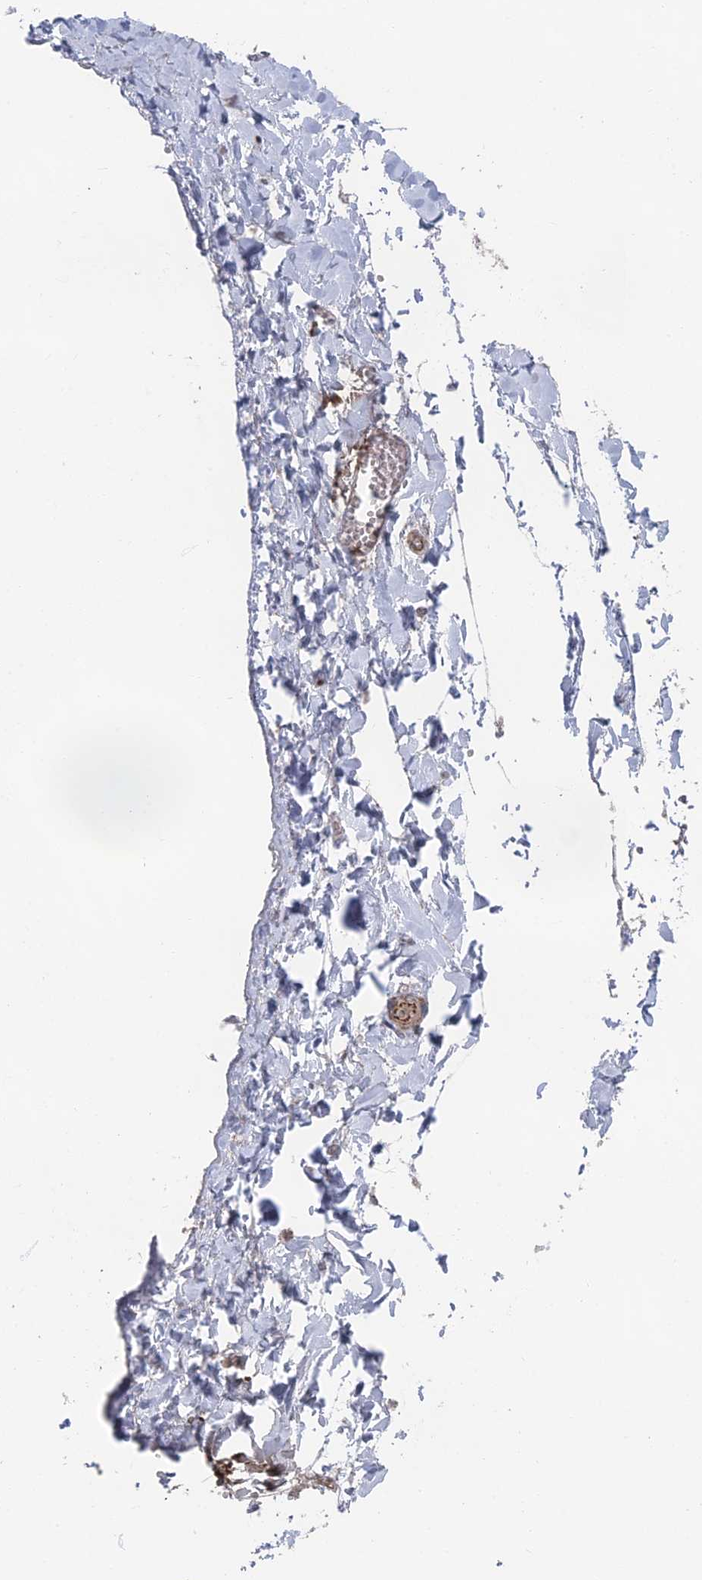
{"staining": {"intensity": "negative", "quantity": "none", "location": "none"}, "tissue": "adipose tissue", "cell_type": "Adipocytes", "image_type": "normal", "snomed": [{"axis": "morphology", "description": "Normal tissue, NOS"}, {"axis": "topography", "description": "Gallbladder"}, {"axis": "topography", "description": "Peripheral nerve tissue"}], "caption": "Immunohistochemical staining of benign adipose tissue demonstrates no significant staining in adipocytes.", "gene": "GTF2IRD1", "patient": {"sex": "male", "age": 38}}